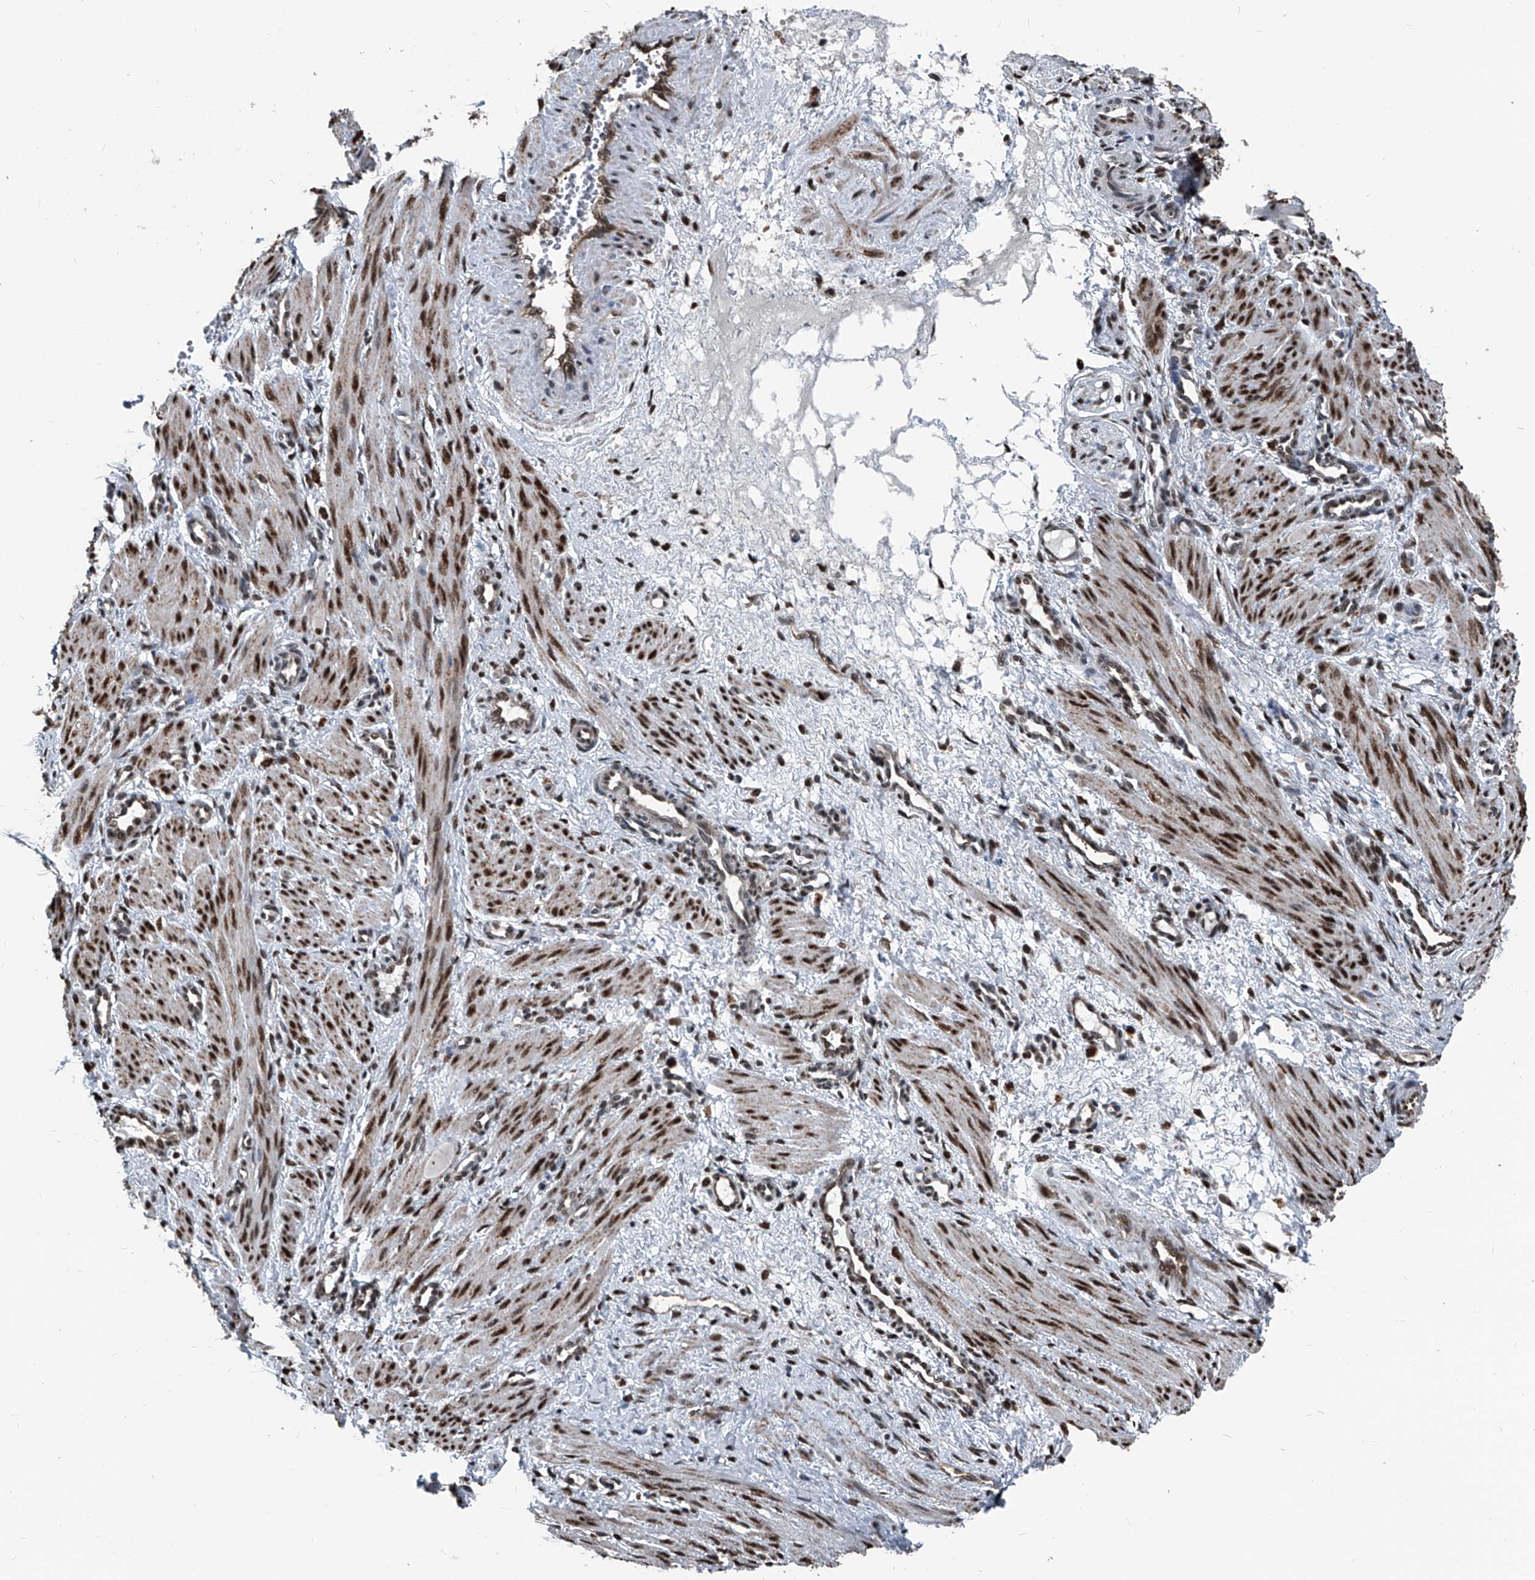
{"staining": {"intensity": "moderate", "quantity": ">75%", "location": "nuclear"}, "tissue": "smooth muscle", "cell_type": "Smooth muscle cells", "image_type": "normal", "snomed": [{"axis": "morphology", "description": "Normal tissue, NOS"}, {"axis": "topography", "description": "Endometrium"}], "caption": "Protein expression analysis of normal human smooth muscle reveals moderate nuclear expression in about >75% of smooth muscle cells.", "gene": "FKBP5", "patient": {"sex": "female", "age": 33}}